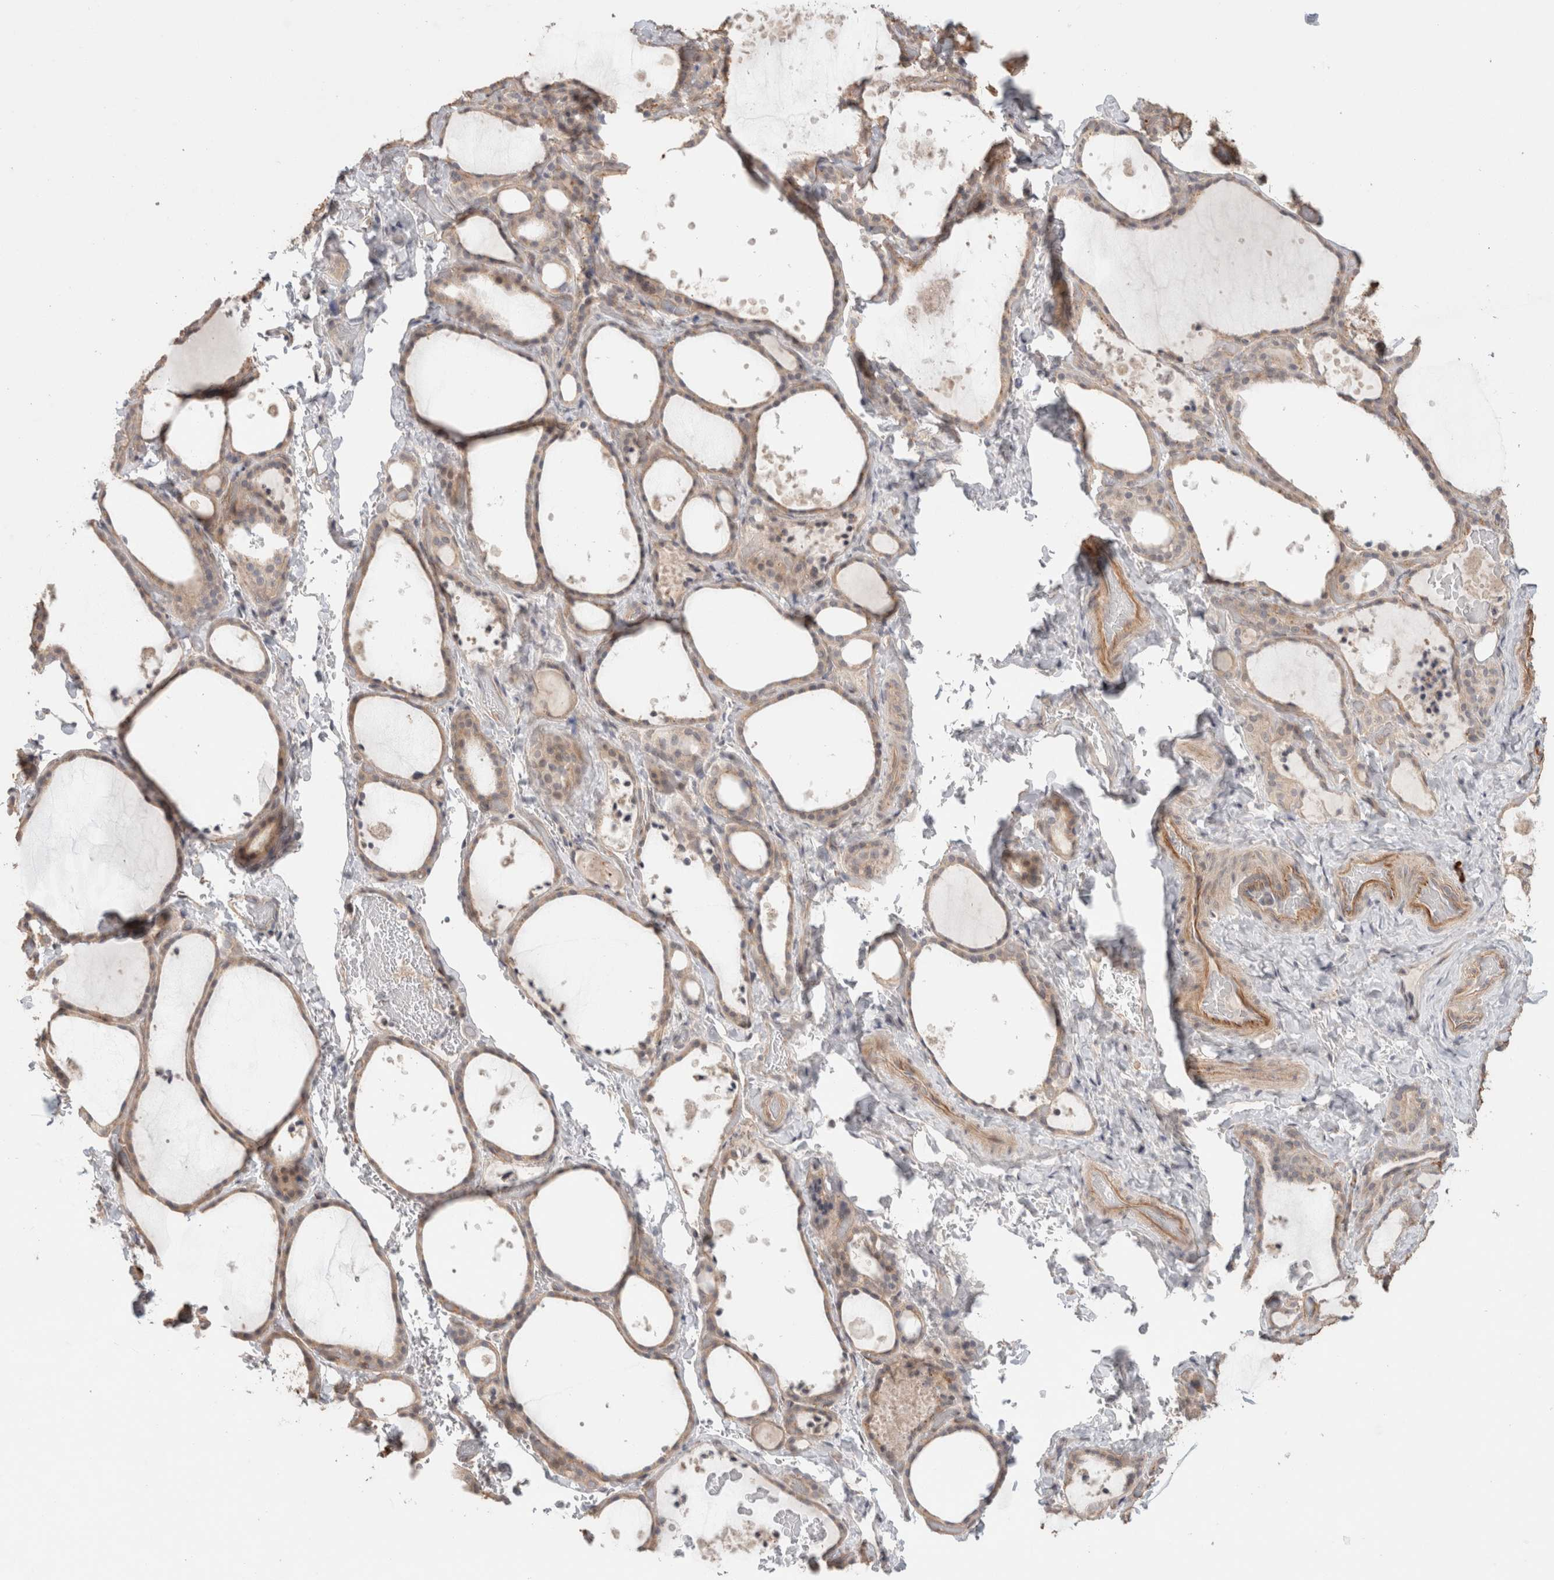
{"staining": {"intensity": "weak", "quantity": ">75%", "location": "cytoplasmic/membranous"}, "tissue": "thyroid gland", "cell_type": "Glandular cells", "image_type": "normal", "snomed": [{"axis": "morphology", "description": "Normal tissue, NOS"}, {"axis": "topography", "description": "Thyroid gland"}], "caption": "Normal thyroid gland shows weak cytoplasmic/membranous positivity in about >75% of glandular cells.", "gene": "HSPG2", "patient": {"sex": "female", "age": 44}}